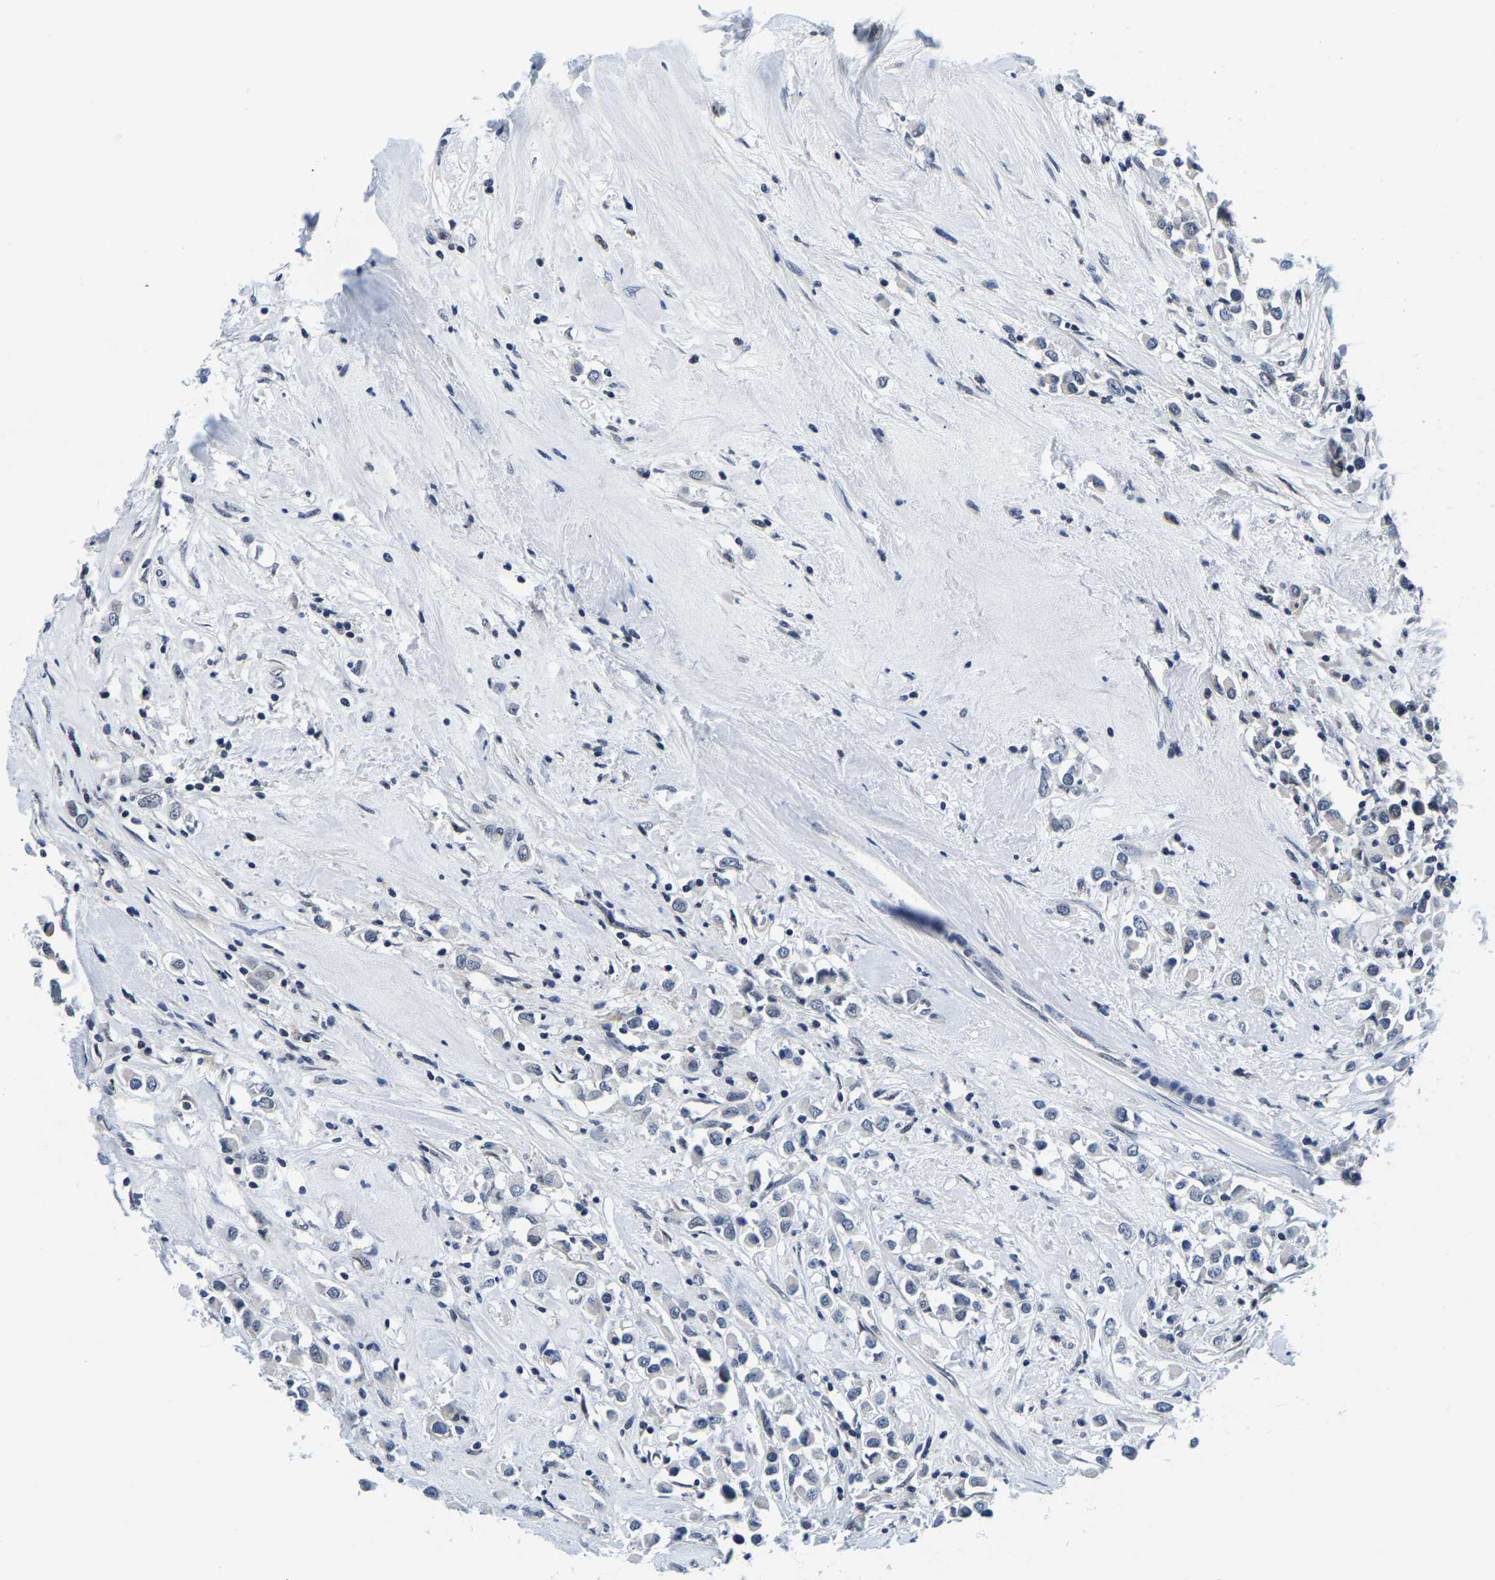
{"staining": {"intensity": "negative", "quantity": "none", "location": "none"}, "tissue": "breast cancer", "cell_type": "Tumor cells", "image_type": "cancer", "snomed": [{"axis": "morphology", "description": "Duct carcinoma"}, {"axis": "topography", "description": "Breast"}], "caption": "High magnification brightfield microscopy of breast cancer (infiltrating ductal carcinoma) stained with DAB (brown) and counterstained with hematoxylin (blue): tumor cells show no significant positivity.", "gene": "POLDIP3", "patient": {"sex": "female", "age": 61}}